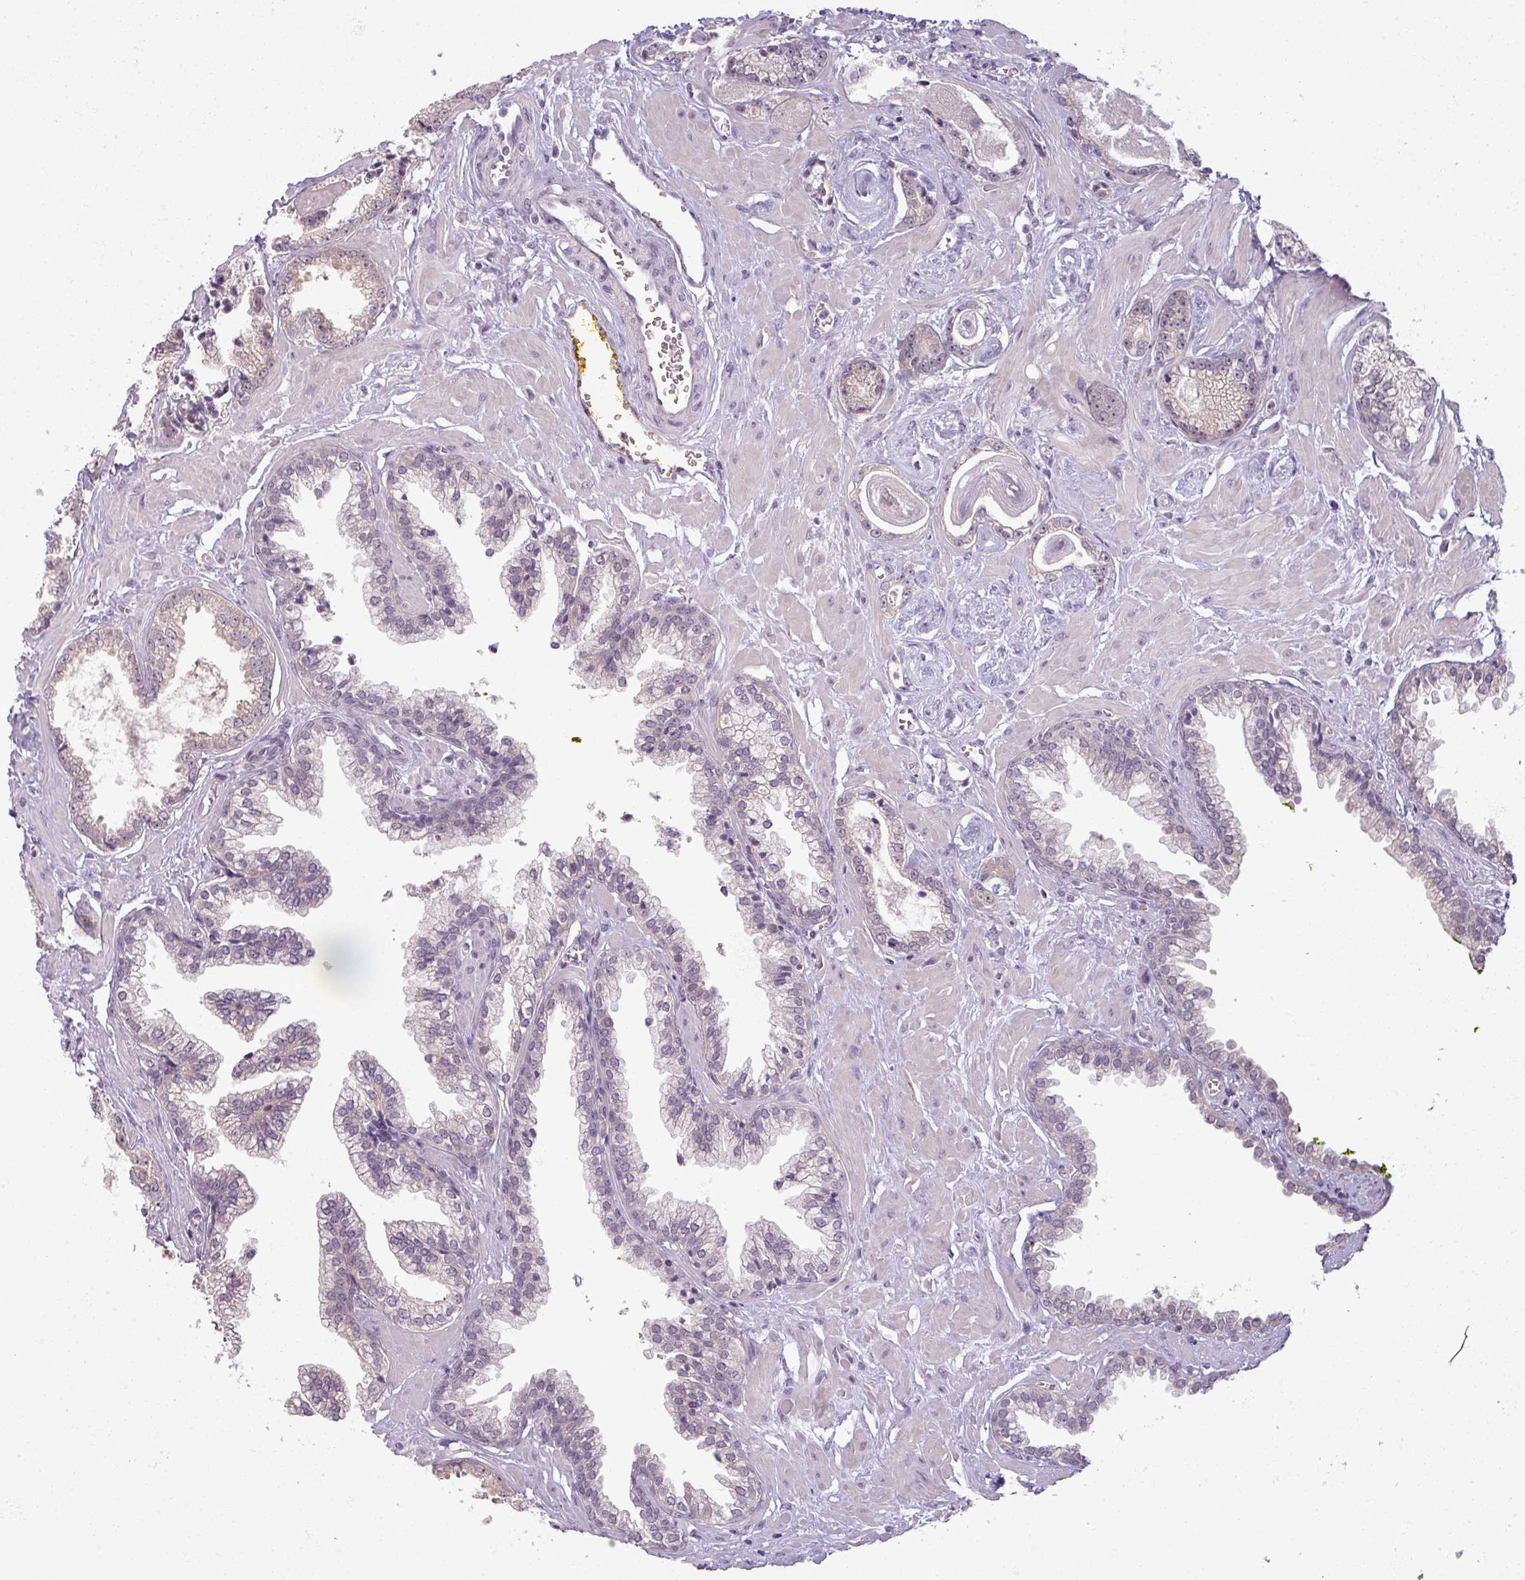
{"staining": {"intensity": "negative", "quantity": "none", "location": "none"}, "tissue": "prostate cancer", "cell_type": "Tumor cells", "image_type": "cancer", "snomed": [{"axis": "morphology", "description": "Adenocarcinoma, Low grade"}, {"axis": "topography", "description": "Prostate"}], "caption": "IHC image of human prostate cancer stained for a protein (brown), which demonstrates no positivity in tumor cells.", "gene": "MYMK", "patient": {"sex": "male", "age": 60}}